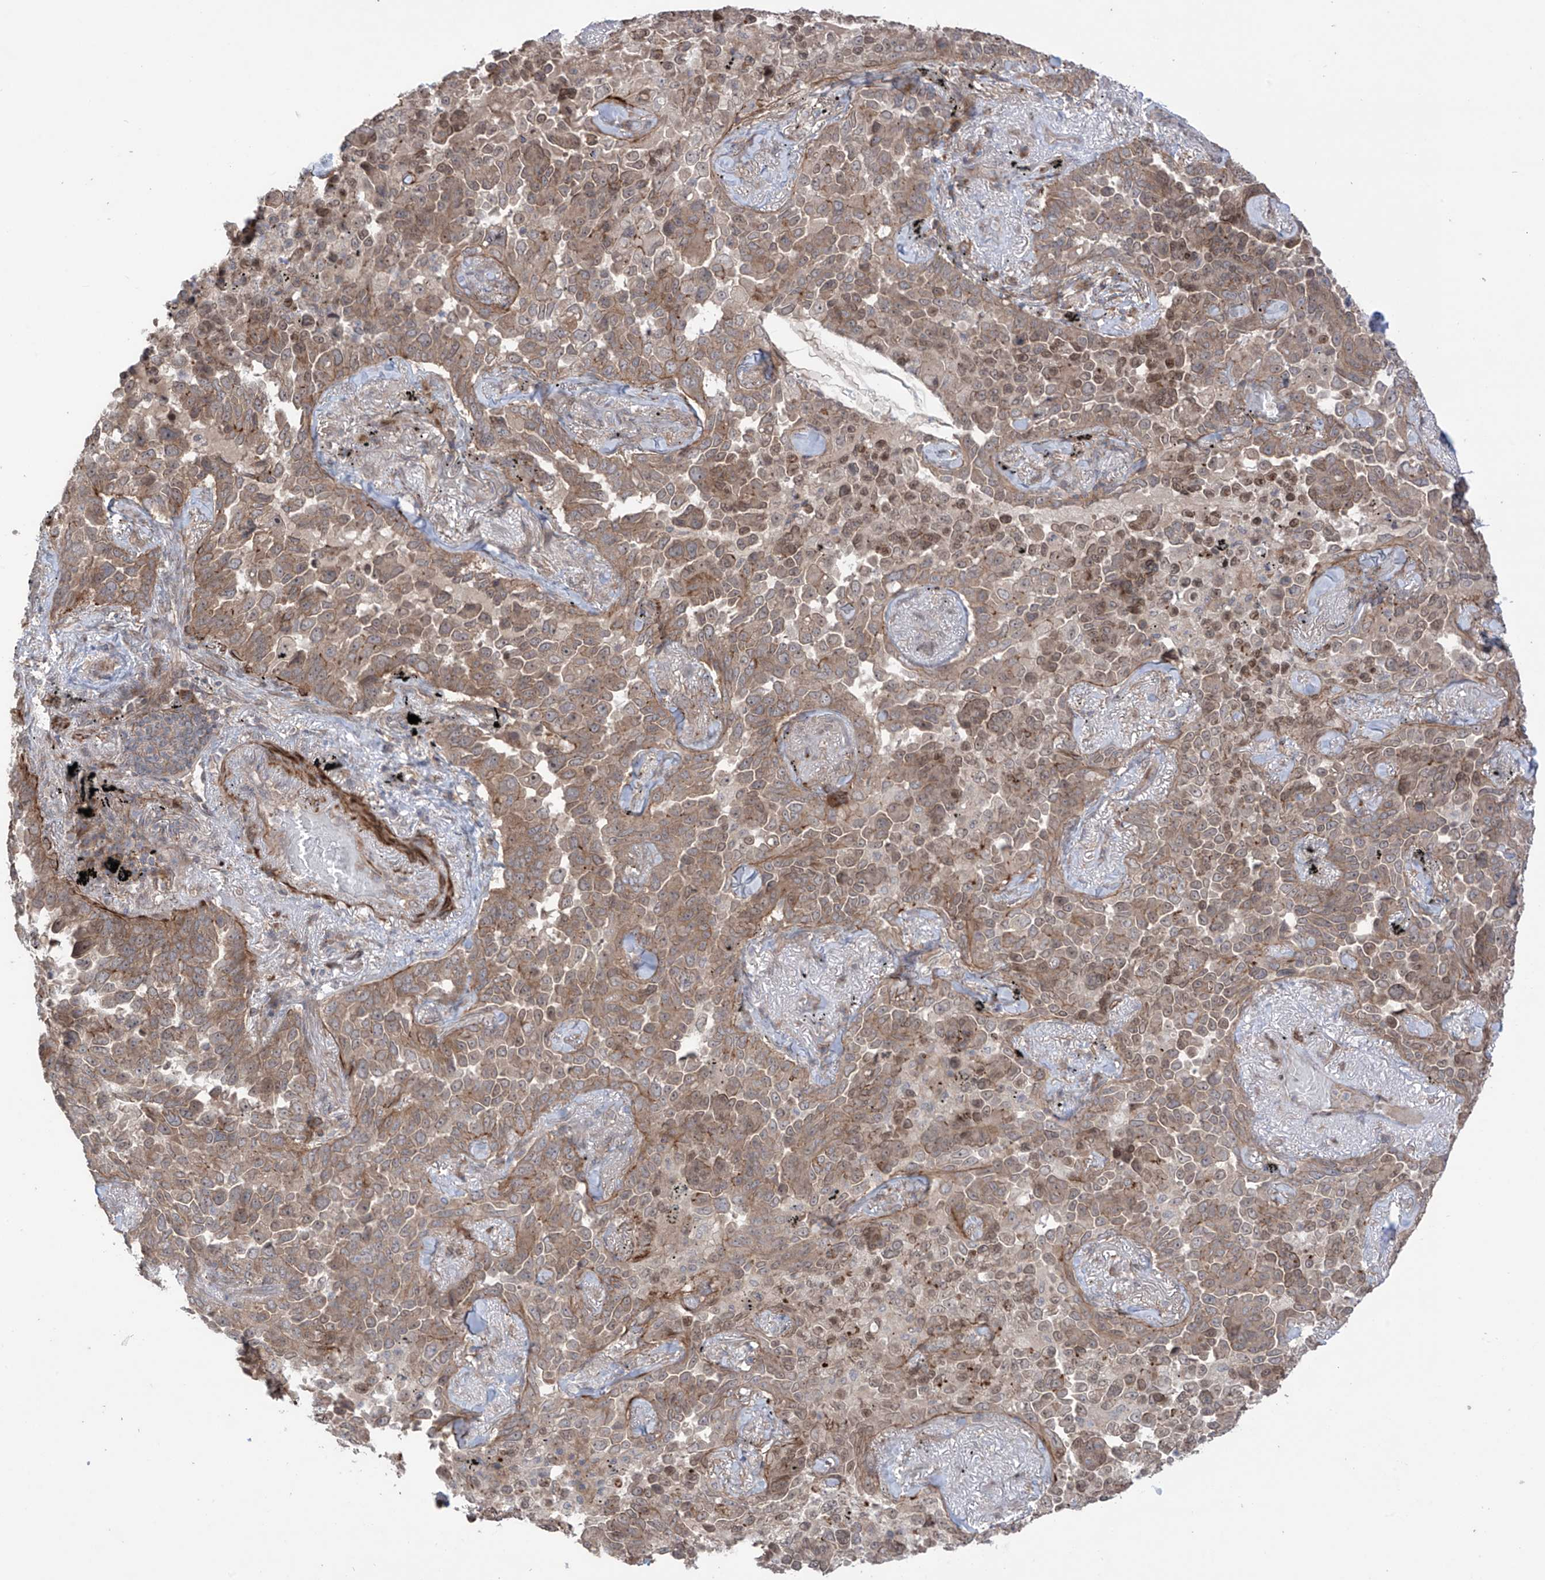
{"staining": {"intensity": "weak", "quantity": ">75%", "location": "cytoplasmic/membranous,nuclear"}, "tissue": "lung cancer", "cell_type": "Tumor cells", "image_type": "cancer", "snomed": [{"axis": "morphology", "description": "Adenocarcinoma, NOS"}, {"axis": "topography", "description": "Lung"}], "caption": "Lung cancer (adenocarcinoma) was stained to show a protein in brown. There is low levels of weak cytoplasmic/membranous and nuclear positivity in about >75% of tumor cells. (DAB IHC with brightfield microscopy, high magnification).", "gene": "LRRC74A", "patient": {"sex": "female", "age": 67}}